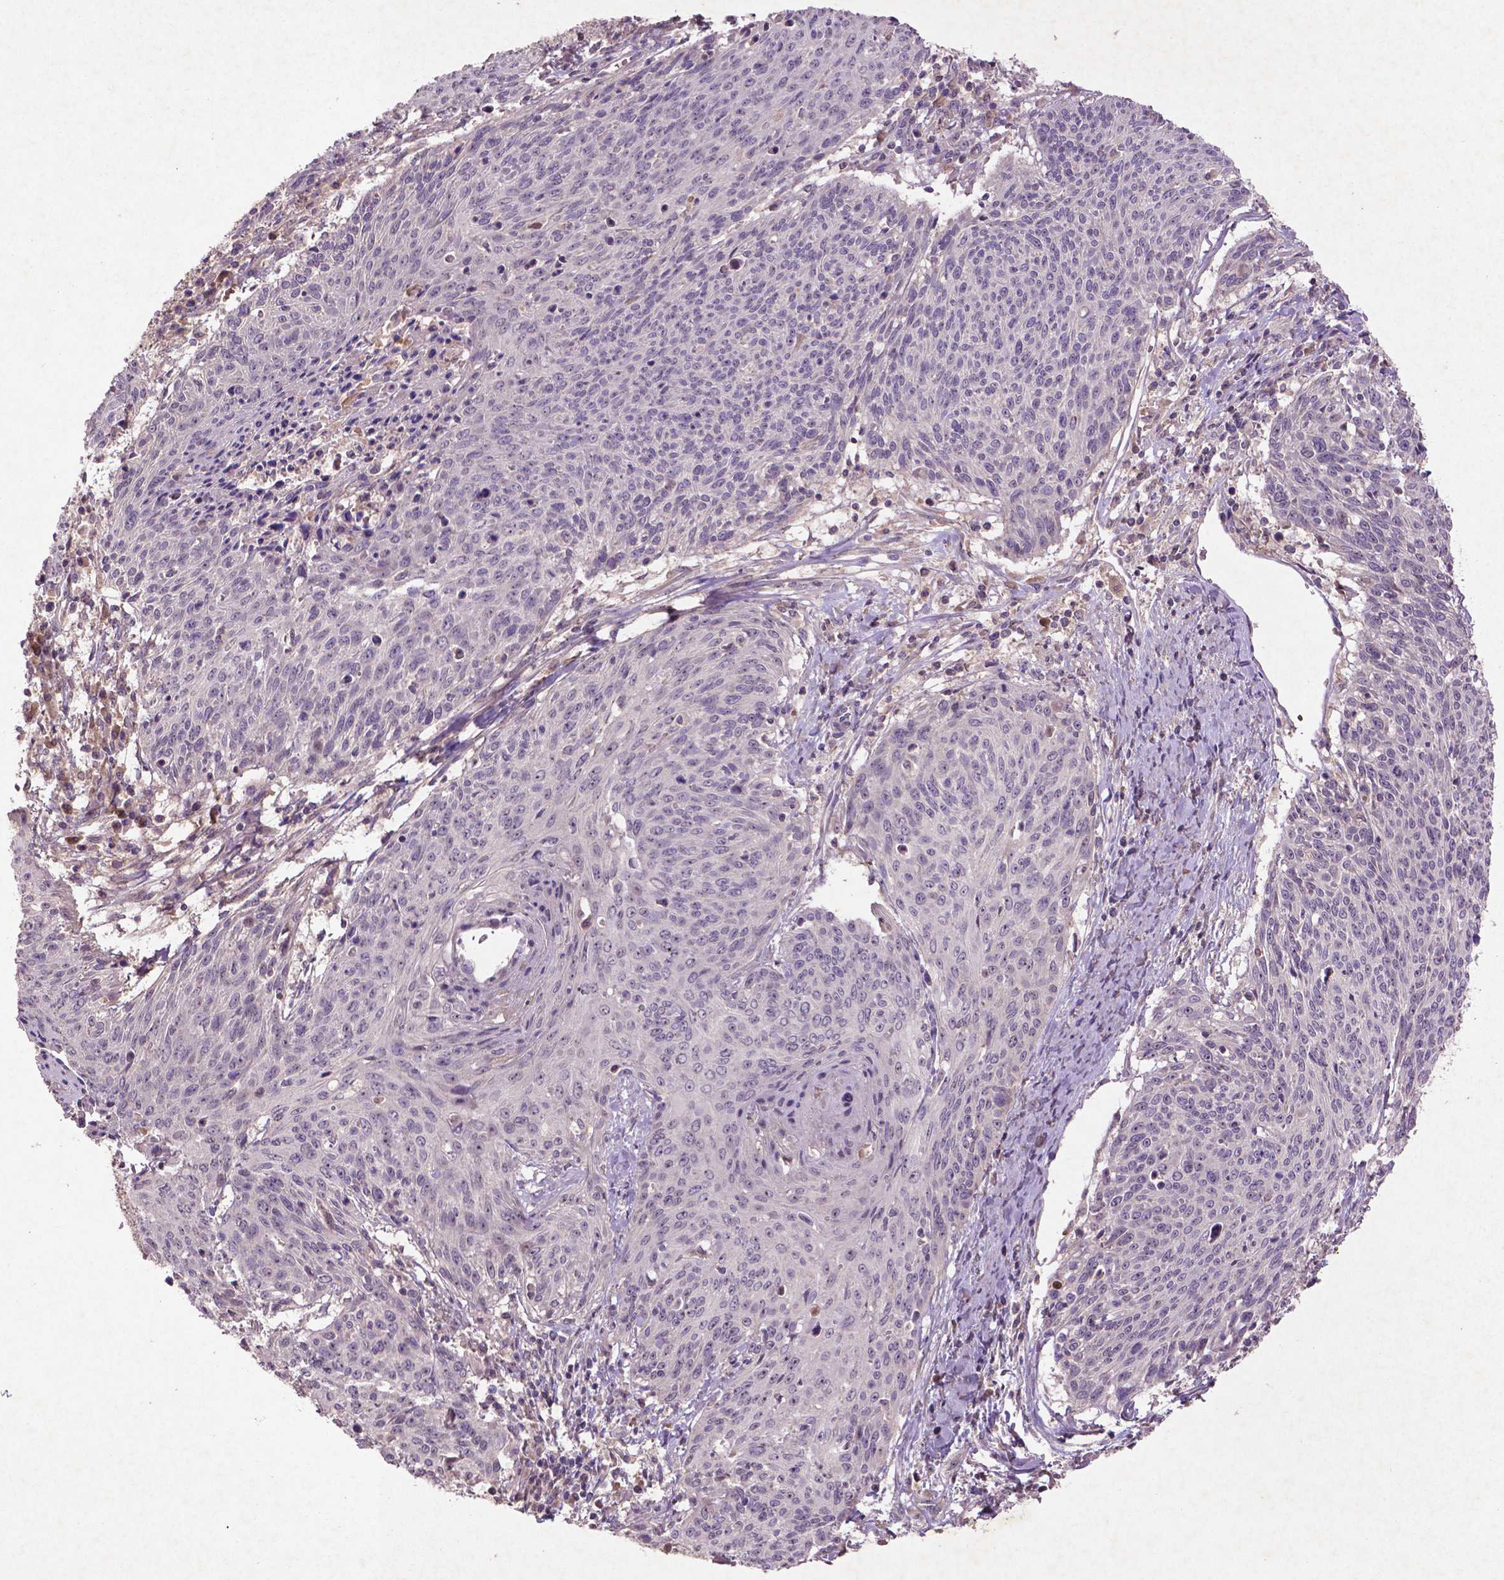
{"staining": {"intensity": "negative", "quantity": "none", "location": "none"}, "tissue": "cervical cancer", "cell_type": "Tumor cells", "image_type": "cancer", "snomed": [{"axis": "morphology", "description": "Squamous cell carcinoma, NOS"}, {"axis": "topography", "description": "Cervix"}], "caption": "Immunohistochemical staining of cervical cancer (squamous cell carcinoma) exhibits no significant positivity in tumor cells.", "gene": "COQ2", "patient": {"sex": "female", "age": 45}}